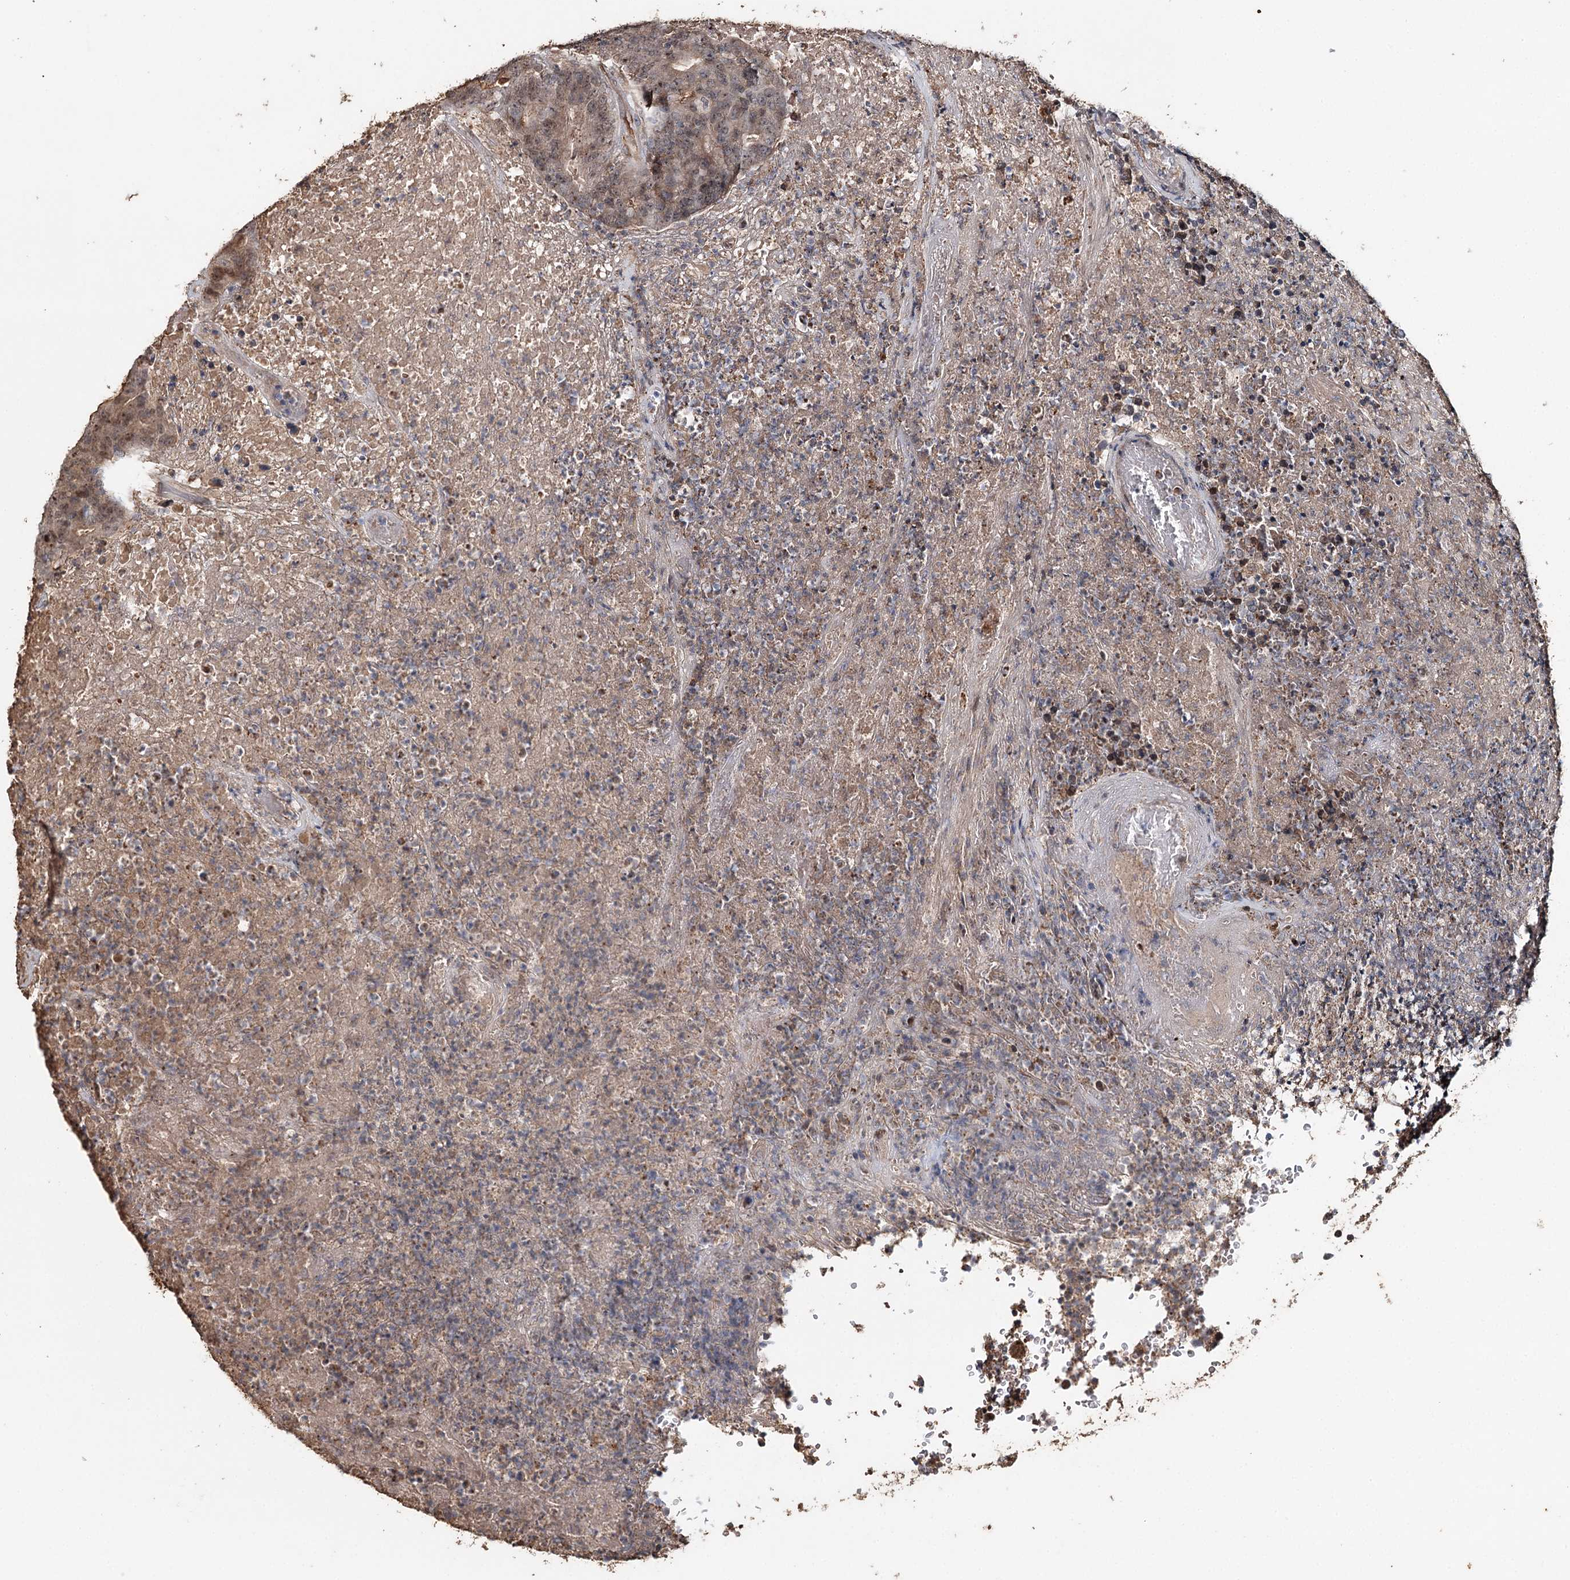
{"staining": {"intensity": "moderate", "quantity": ">75%", "location": "cytoplasmic/membranous,nuclear"}, "tissue": "colorectal cancer", "cell_type": "Tumor cells", "image_type": "cancer", "snomed": [{"axis": "morphology", "description": "Adenocarcinoma, NOS"}, {"axis": "topography", "description": "Colon"}], "caption": "A photomicrograph of colorectal adenocarcinoma stained for a protein displays moderate cytoplasmic/membranous and nuclear brown staining in tumor cells. (DAB (3,3'-diaminobenzidine) IHC, brown staining for protein, blue staining for nuclei).", "gene": "SYVN1", "patient": {"sex": "female", "age": 75}}